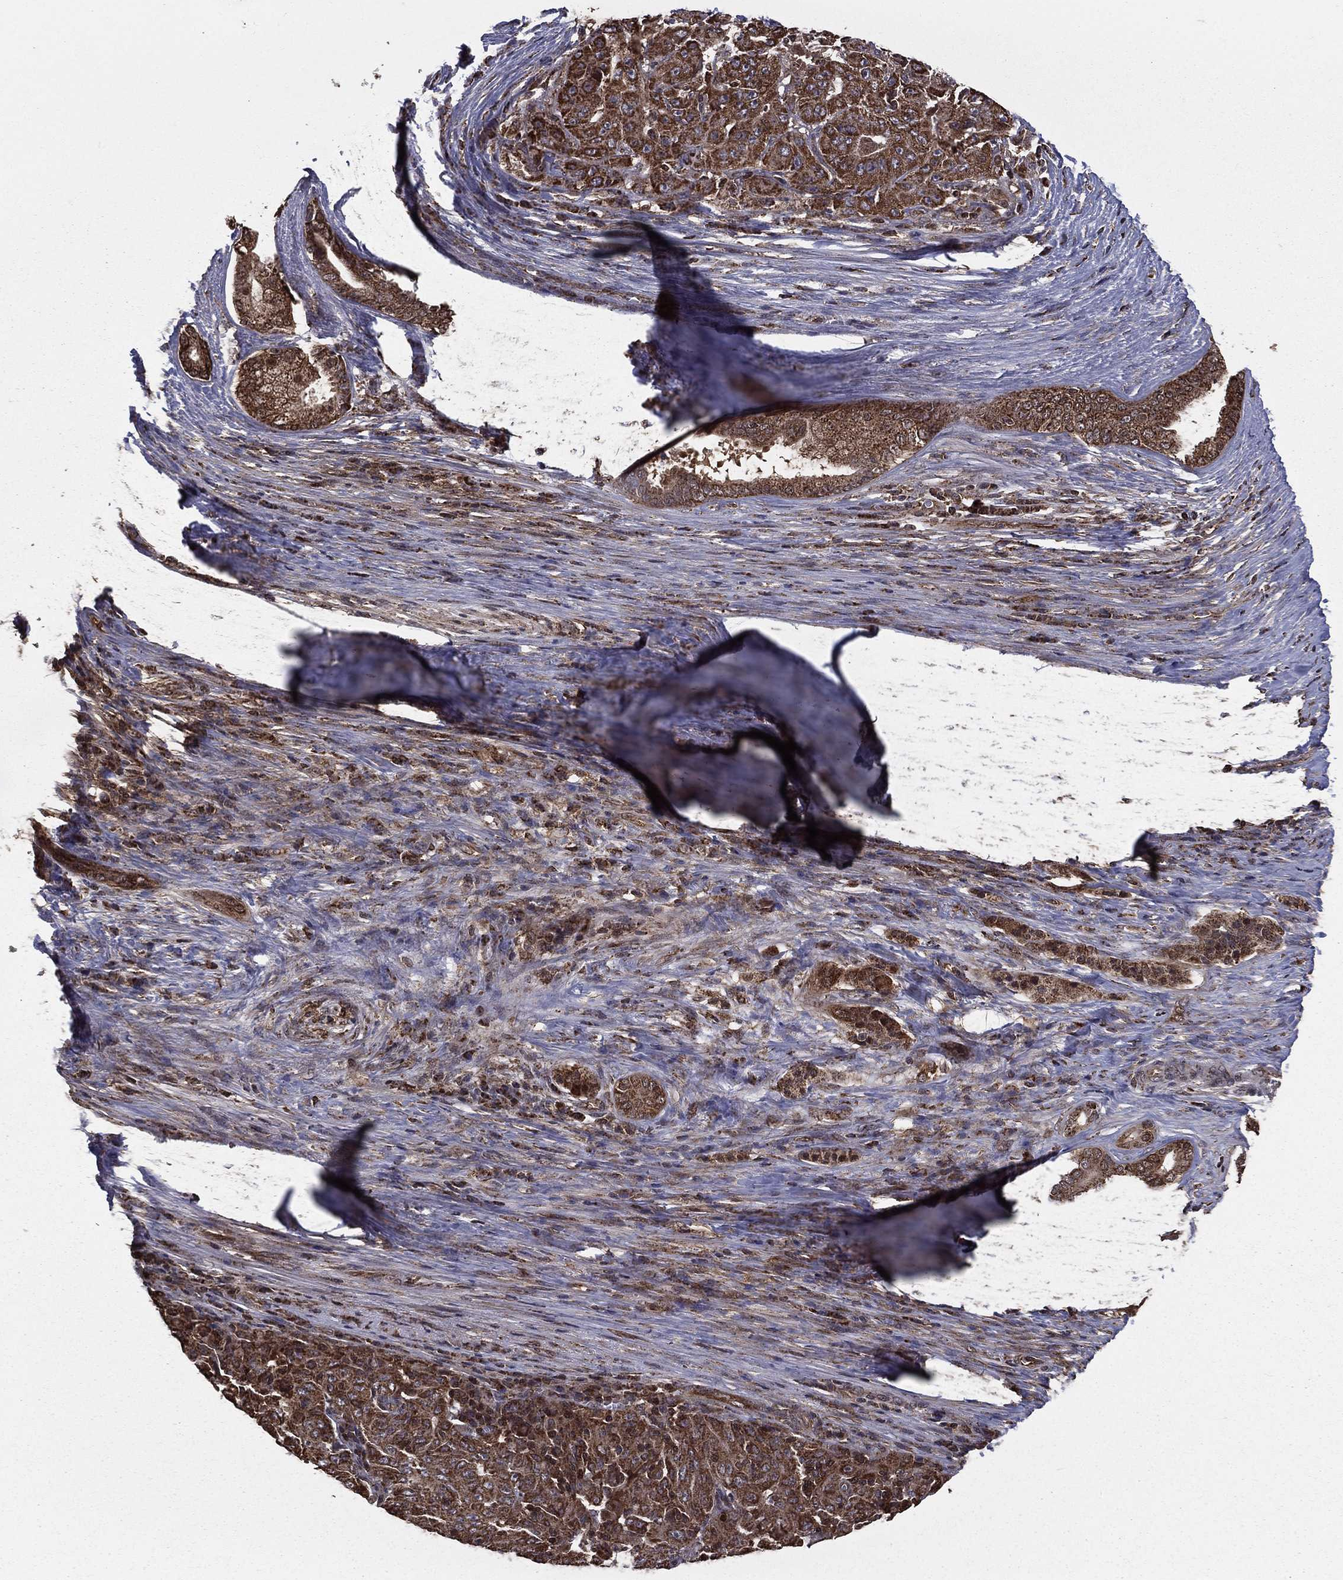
{"staining": {"intensity": "strong", "quantity": ">75%", "location": "cytoplasmic/membranous"}, "tissue": "pancreatic cancer", "cell_type": "Tumor cells", "image_type": "cancer", "snomed": [{"axis": "morphology", "description": "Adenocarcinoma, NOS"}, {"axis": "topography", "description": "Pancreas"}], "caption": "High-magnification brightfield microscopy of pancreatic cancer (adenocarcinoma) stained with DAB (3,3'-diaminobenzidine) (brown) and counterstained with hematoxylin (blue). tumor cells exhibit strong cytoplasmic/membranous staining is present in approximately>75% of cells. The protein is stained brown, and the nuclei are stained in blue (DAB IHC with brightfield microscopy, high magnification).", "gene": "RIGI", "patient": {"sex": "male", "age": 63}}